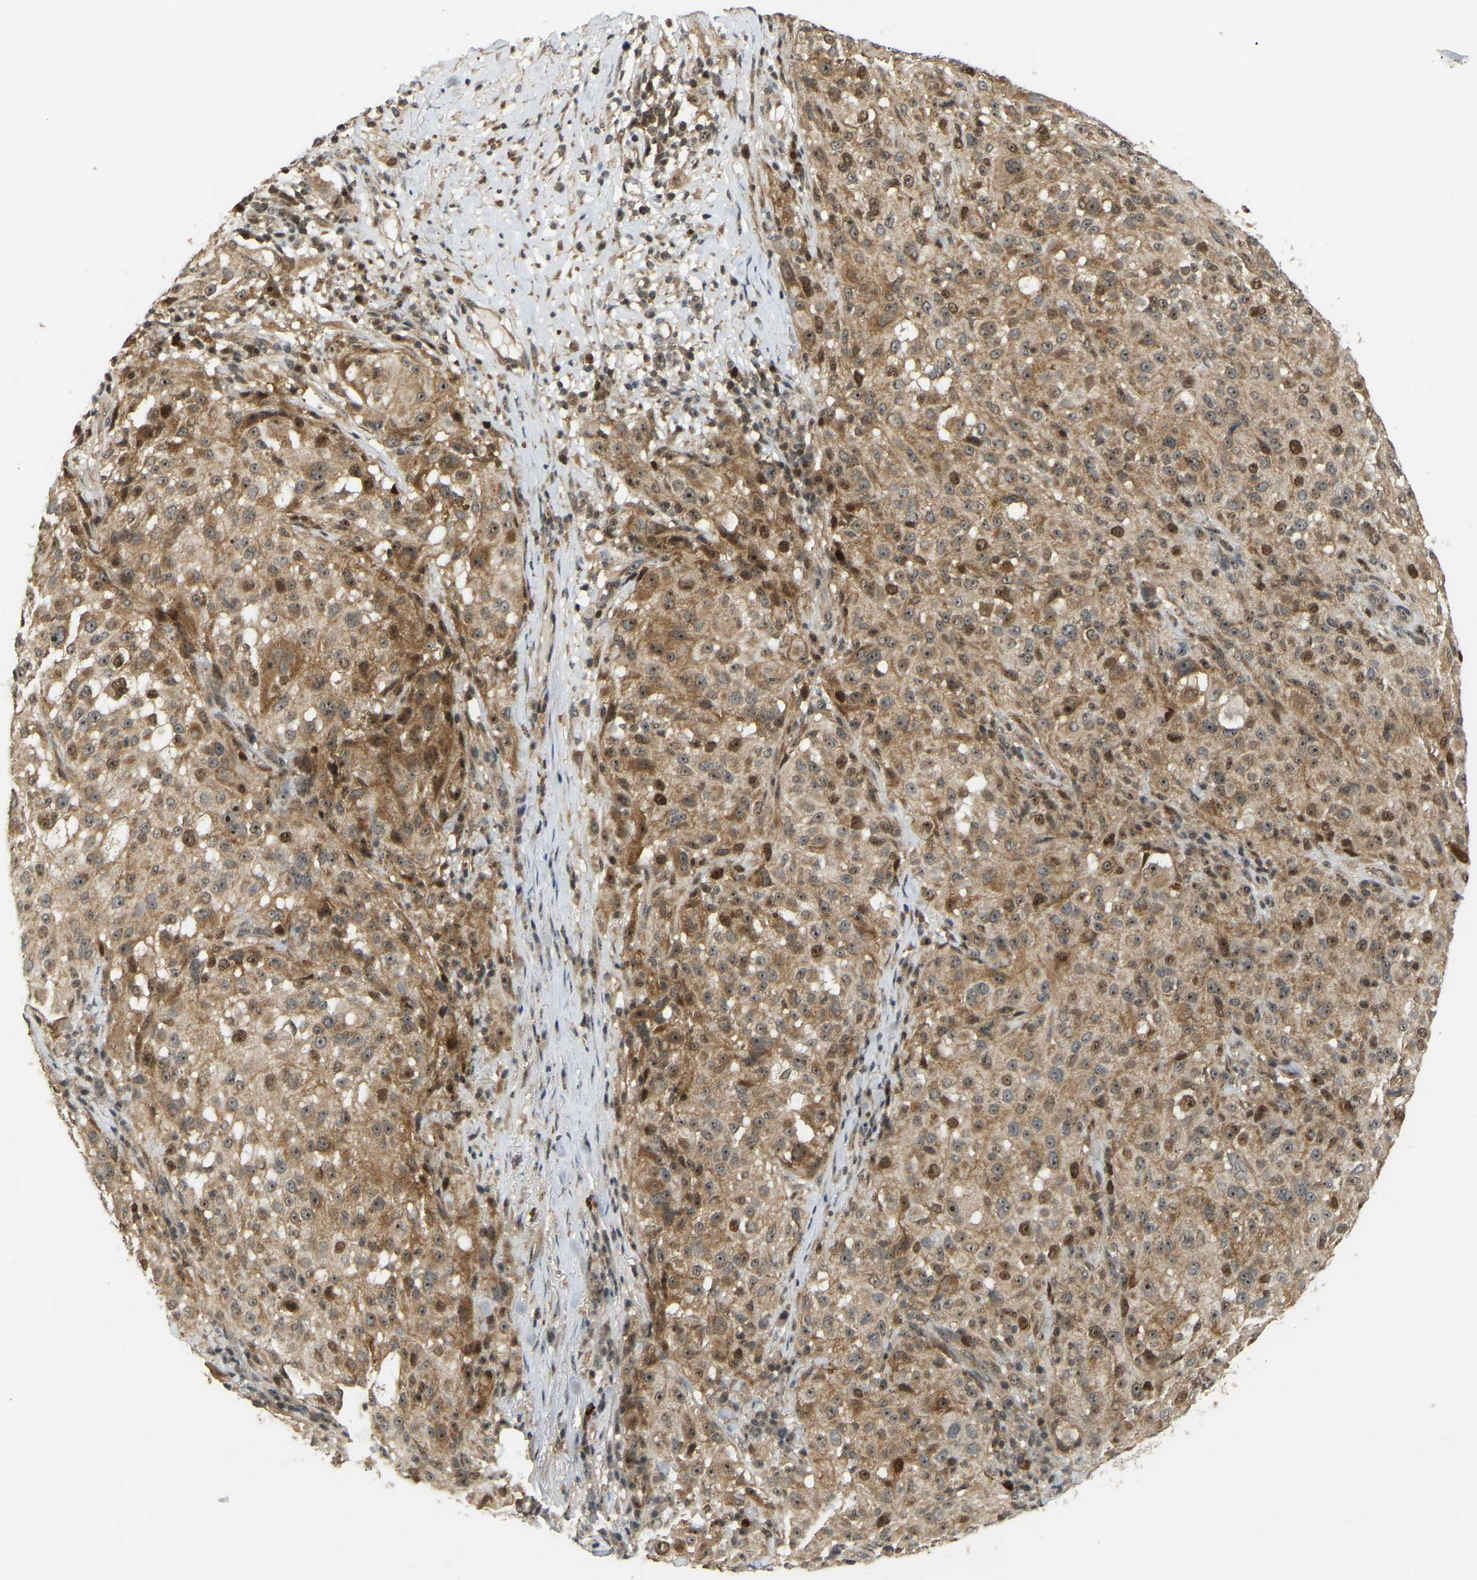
{"staining": {"intensity": "moderate", "quantity": ">75%", "location": "cytoplasmic/membranous,nuclear"}, "tissue": "melanoma", "cell_type": "Tumor cells", "image_type": "cancer", "snomed": [{"axis": "morphology", "description": "Necrosis, NOS"}, {"axis": "morphology", "description": "Malignant melanoma, NOS"}, {"axis": "topography", "description": "Skin"}], "caption": "Malignant melanoma stained with a brown dye reveals moderate cytoplasmic/membranous and nuclear positive staining in about >75% of tumor cells.", "gene": "BRF2", "patient": {"sex": "female", "age": 87}}